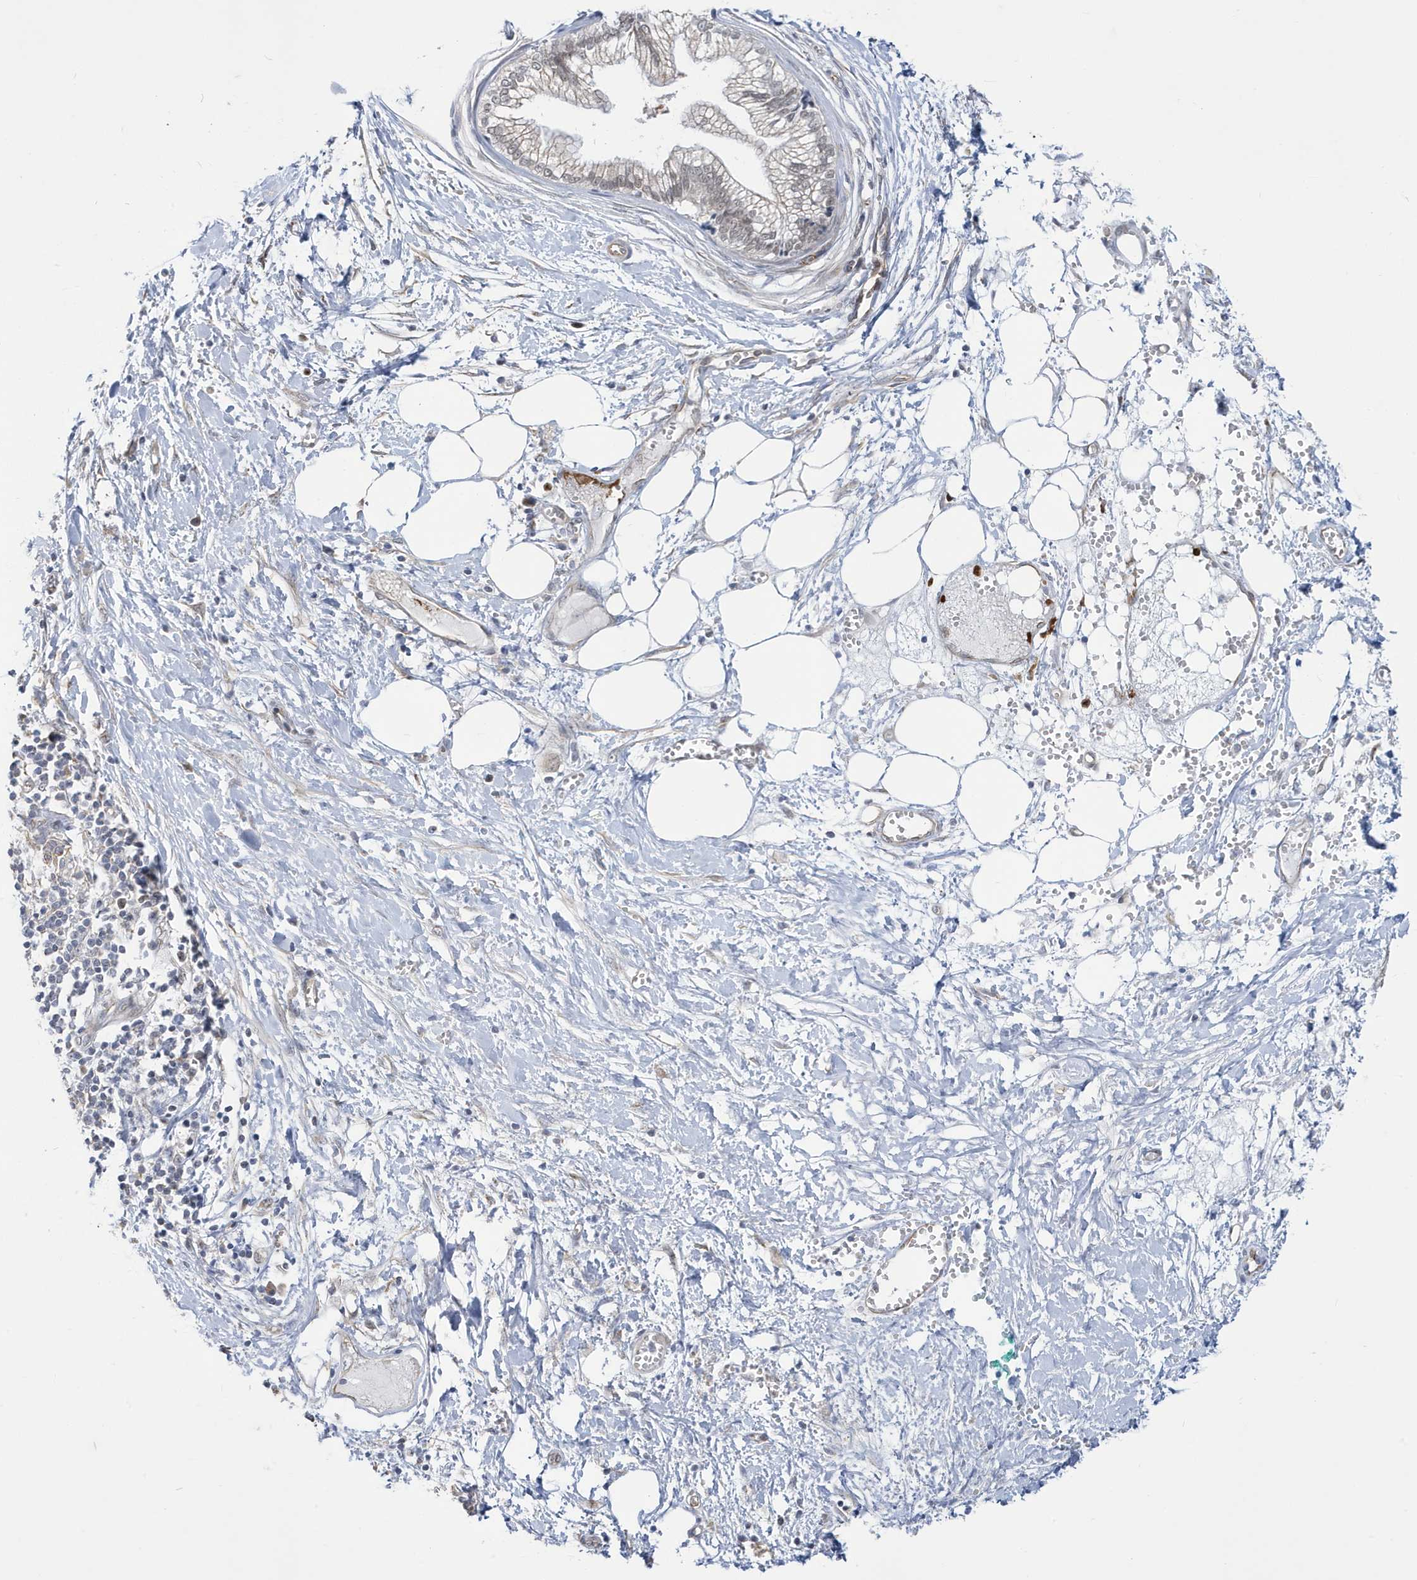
{"staining": {"intensity": "weak", "quantity": ">75%", "location": "nuclear"}, "tissue": "pancreatic cancer", "cell_type": "Tumor cells", "image_type": "cancer", "snomed": [{"axis": "morphology", "description": "Adenocarcinoma, NOS"}, {"axis": "topography", "description": "Pancreas"}], "caption": "Adenocarcinoma (pancreatic) was stained to show a protein in brown. There is low levels of weak nuclear staining in about >75% of tumor cells.", "gene": "ZNF654", "patient": {"sex": "male", "age": 68}}